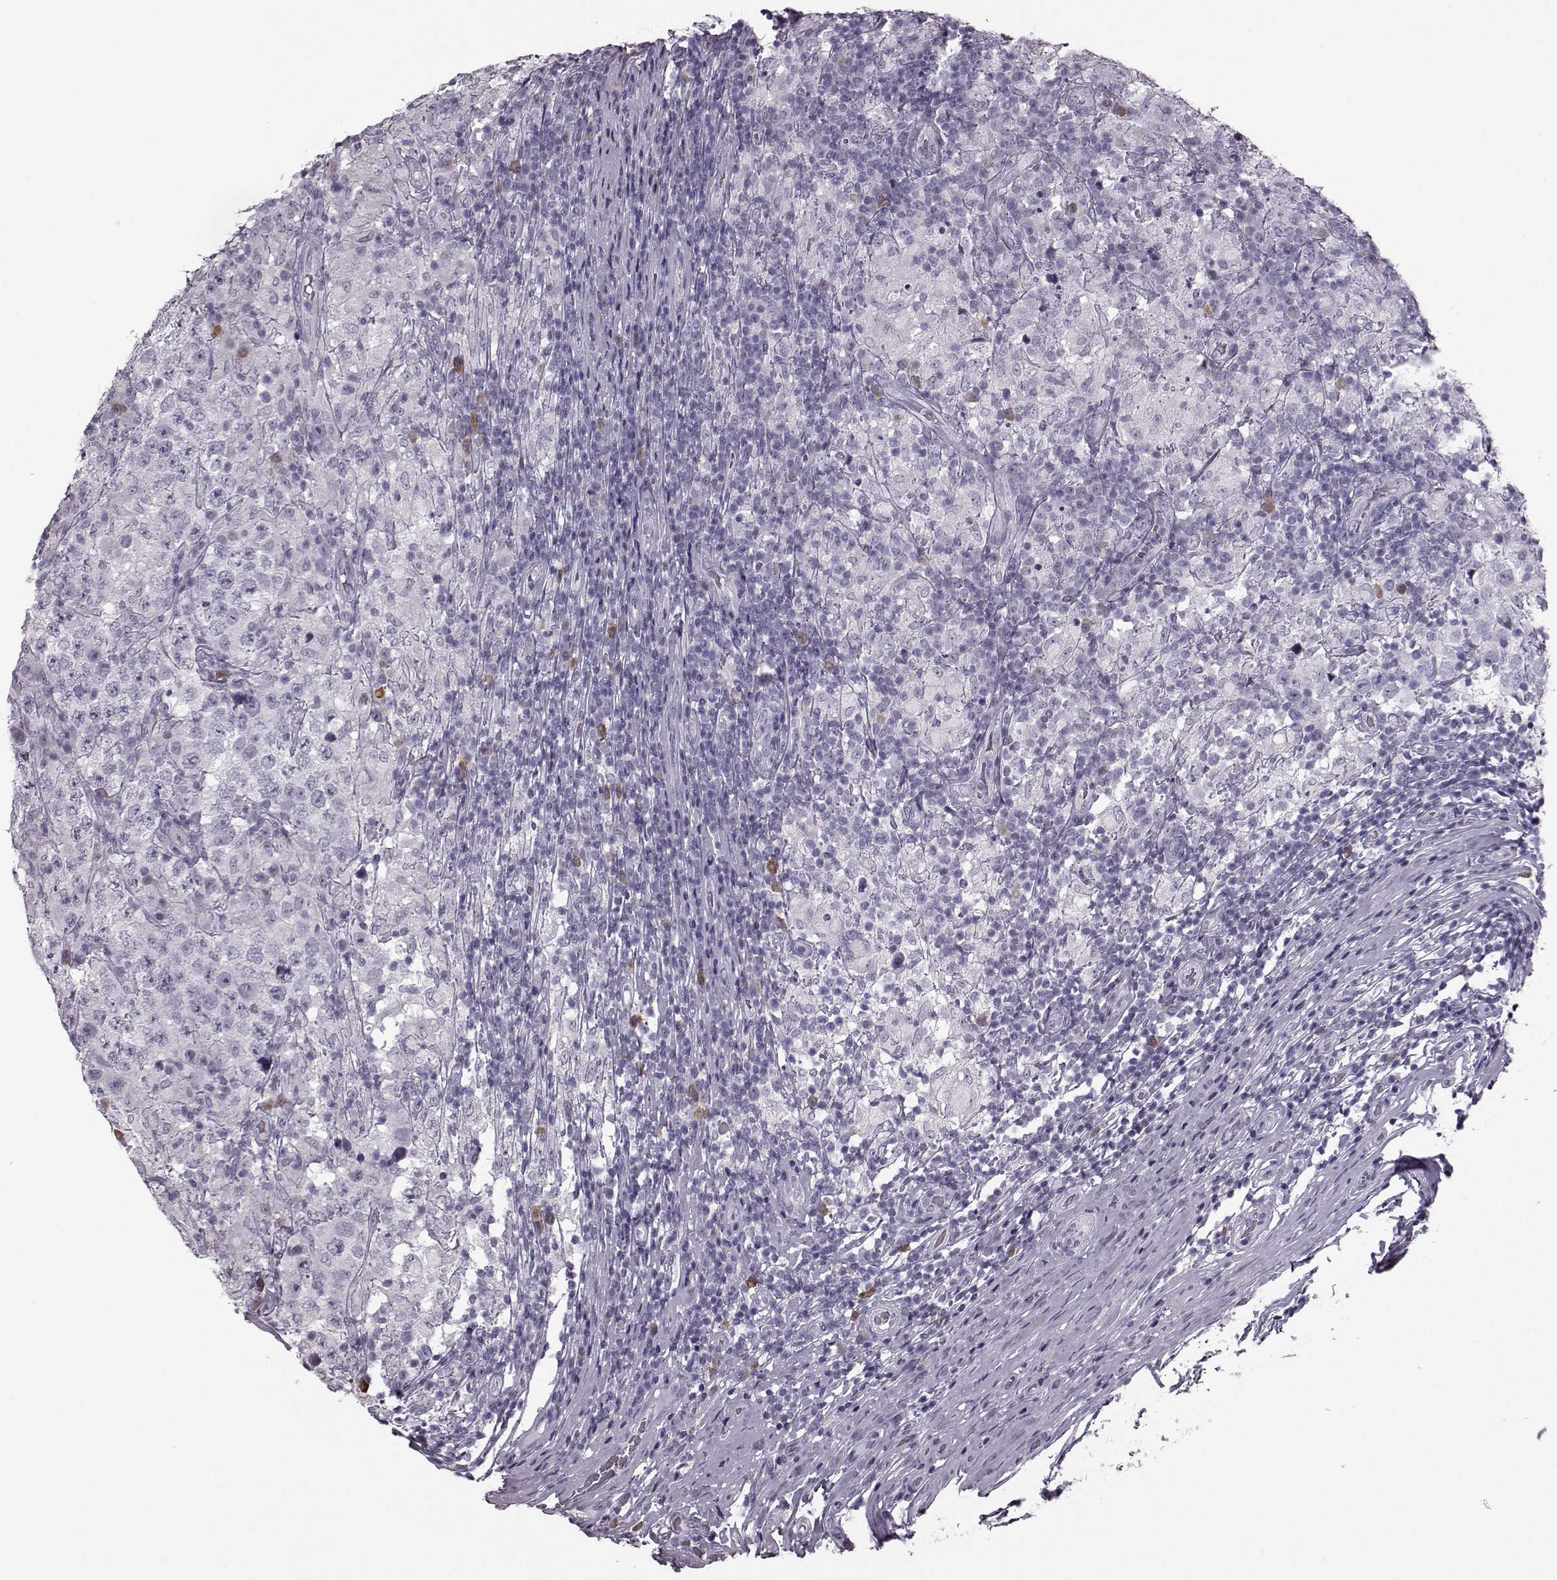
{"staining": {"intensity": "negative", "quantity": "none", "location": "none"}, "tissue": "testis cancer", "cell_type": "Tumor cells", "image_type": "cancer", "snomed": [{"axis": "morphology", "description": "Seminoma, NOS"}, {"axis": "morphology", "description": "Carcinoma, Embryonal, NOS"}, {"axis": "topography", "description": "Testis"}], "caption": "Tumor cells show no significant protein staining in testis cancer. Nuclei are stained in blue.", "gene": "JSRP1", "patient": {"sex": "male", "age": 41}}